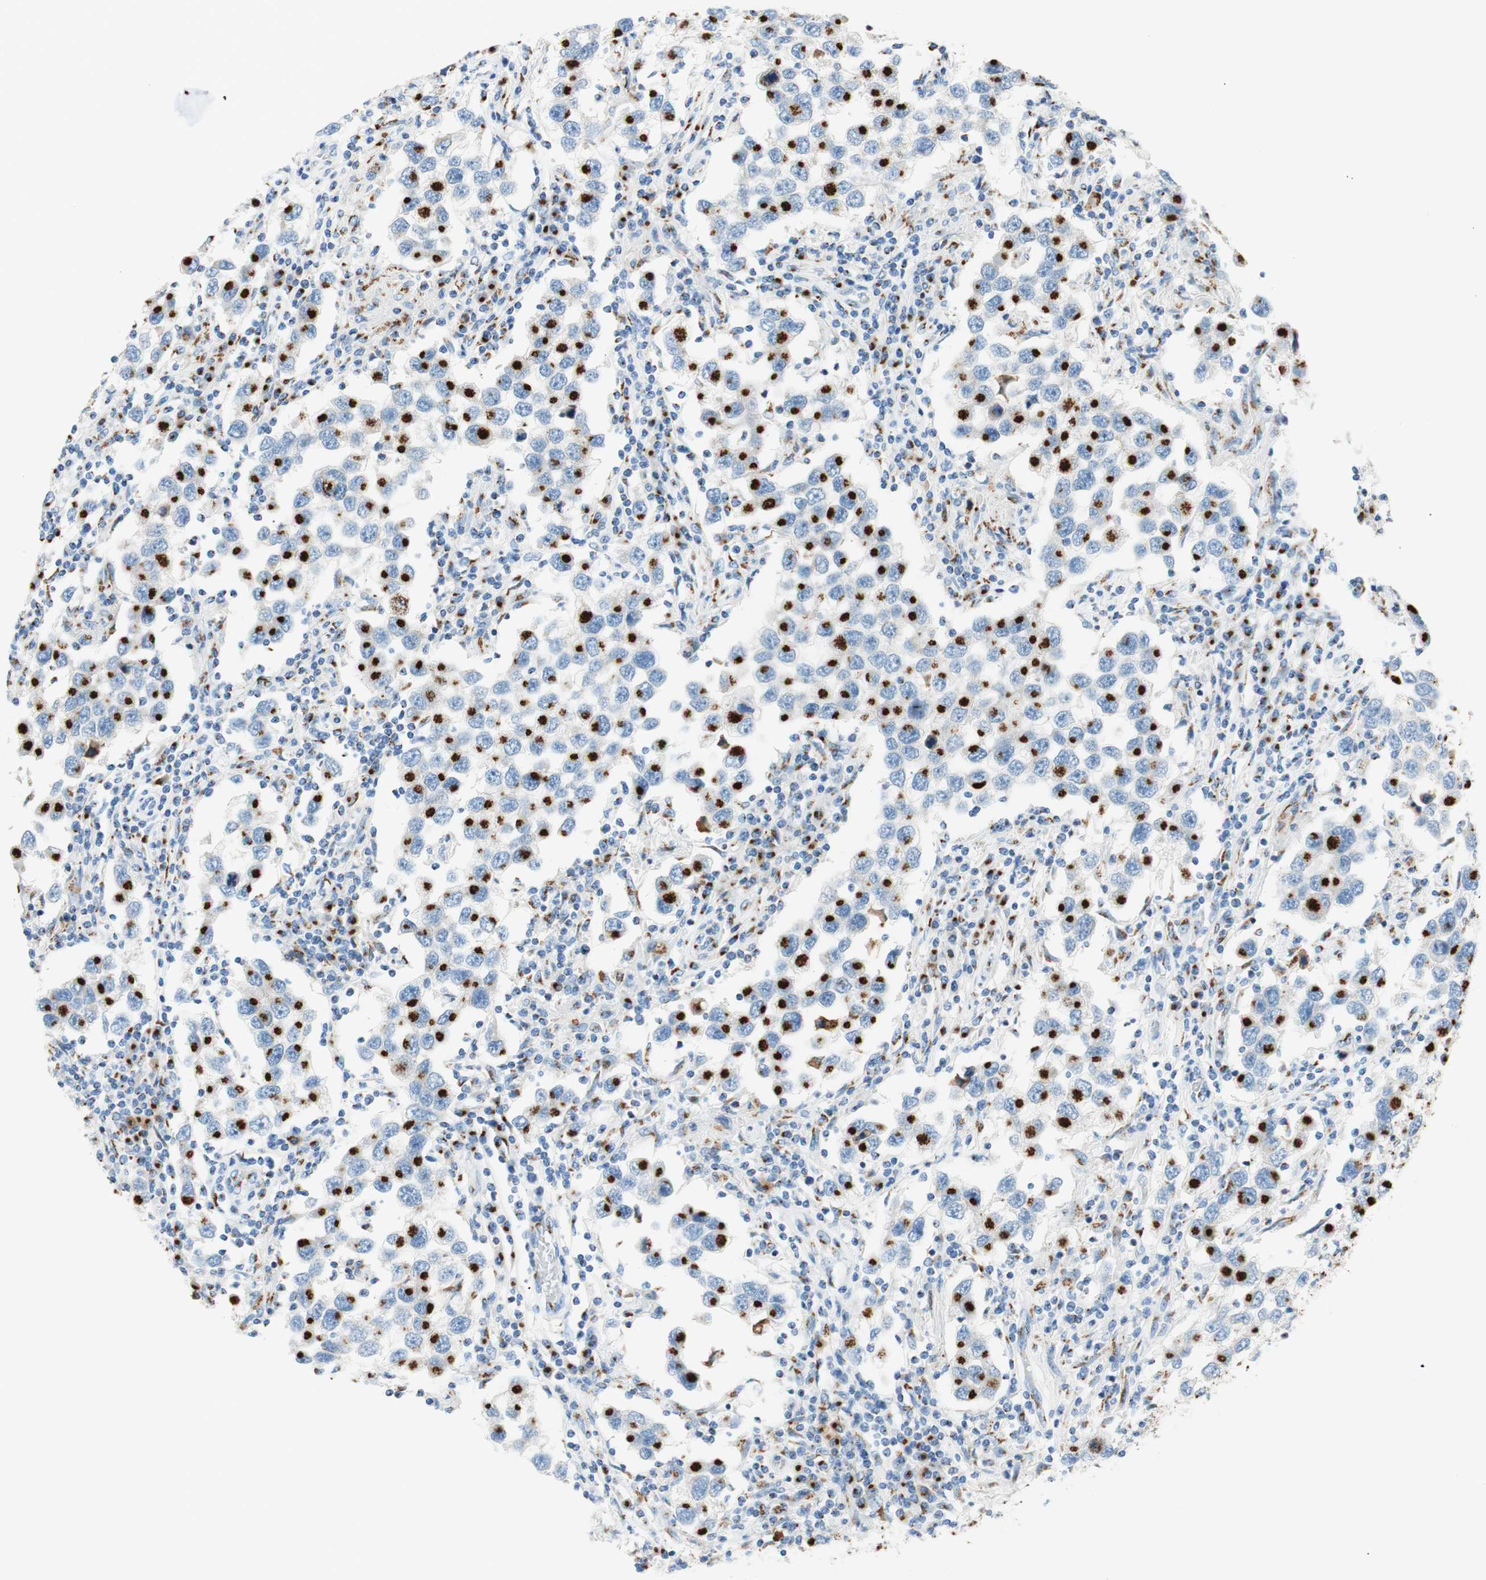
{"staining": {"intensity": "strong", "quantity": "25%-75%", "location": "cytoplasmic/membranous"}, "tissue": "testis cancer", "cell_type": "Tumor cells", "image_type": "cancer", "snomed": [{"axis": "morphology", "description": "Carcinoma, Embryonal, NOS"}, {"axis": "topography", "description": "Testis"}], "caption": "Immunohistochemical staining of human testis cancer (embryonal carcinoma) shows strong cytoplasmic/membranous protein expression in approximately 25%-75% of tumor cells.", "gene": "GOLGB1", "patient": {"sex": "male", "age": 21}}